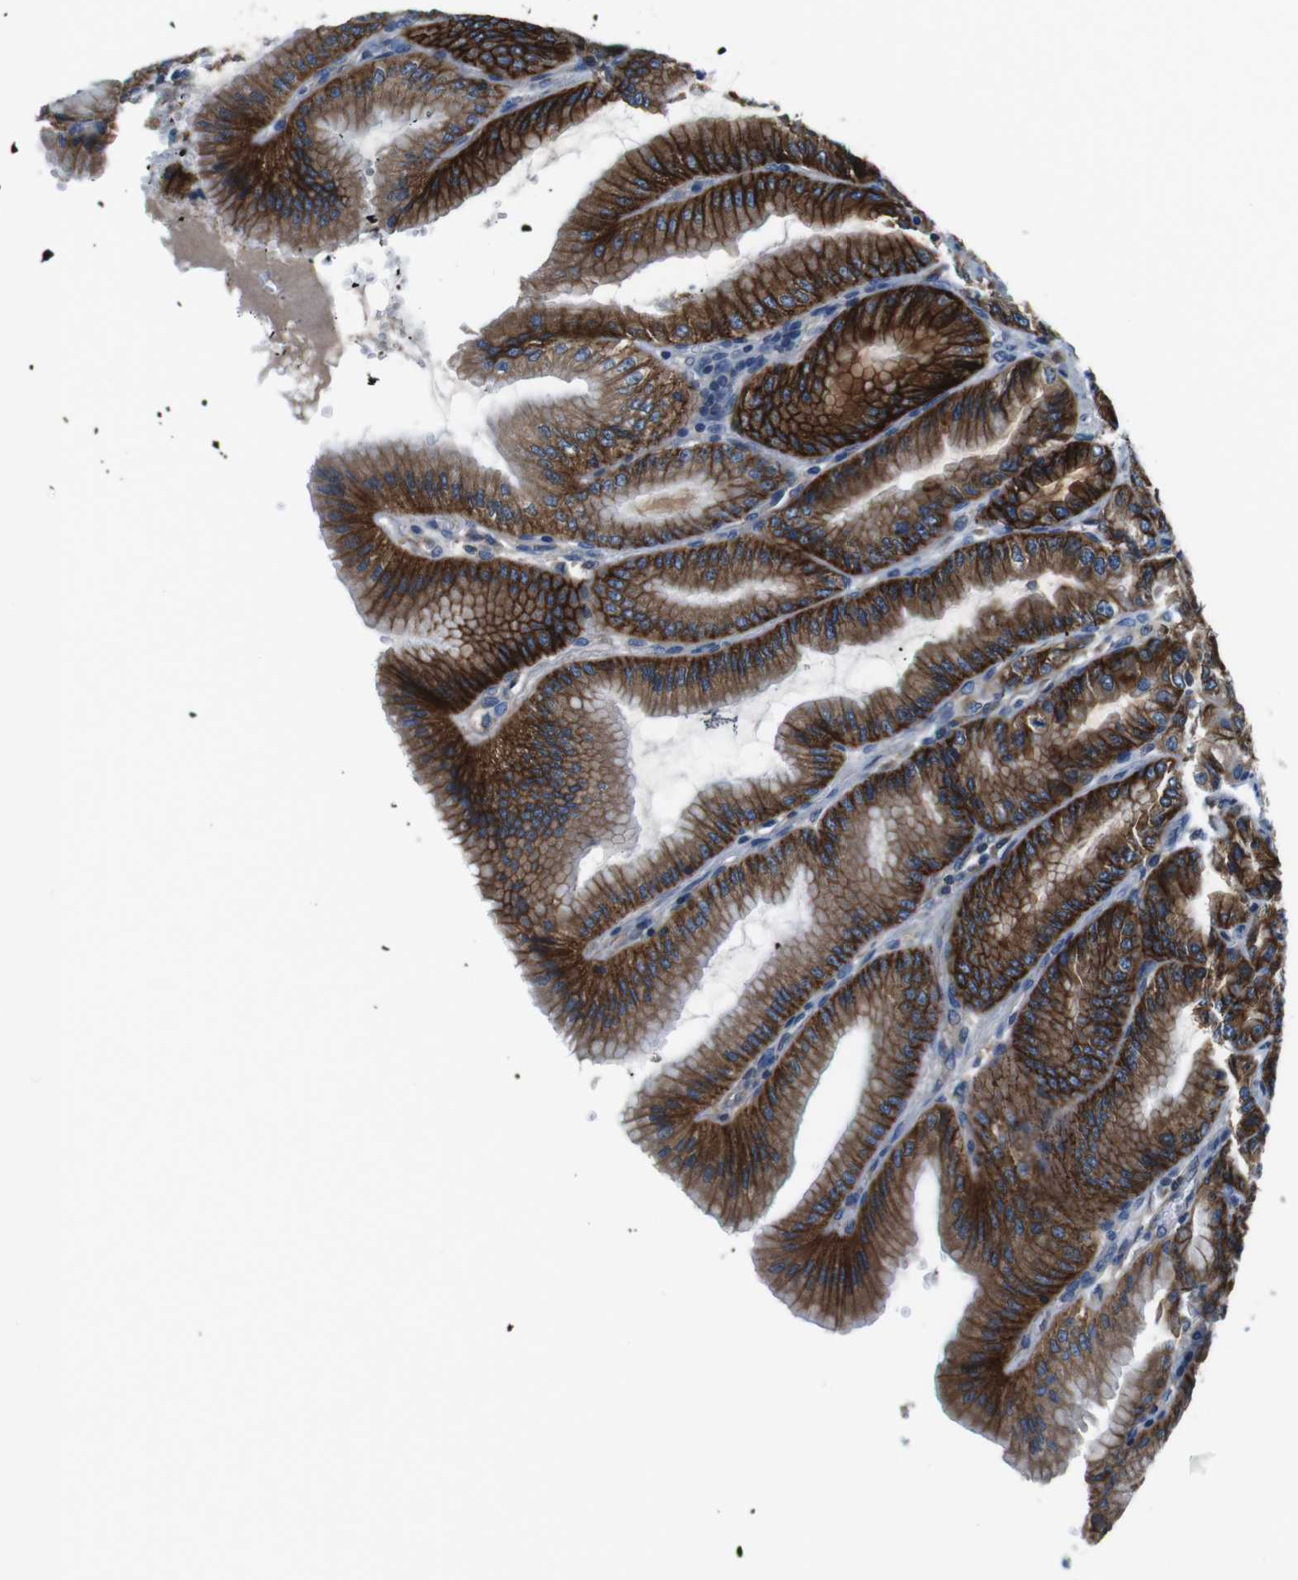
{"staining": {"intensity": "strong", "quantity": ">75%", "location": "cytoplasmic/membranous"}, "tissue": "stomach", "cell_type": "Glandular cells", "image_type": "normal", "snomed": [{"axis": "morphology", "description": "Normal tissue, NOS"}, {"axis": "topography", "description": "Stomach, lower"}], "caption": "The photomicrograph displays a brown stain indicating the presence of a protein in the cytoplasmic/membranous of glandular cells in stomach.", "gene": "DENND4C", "patient": {"sex": "male", "age": 71}}